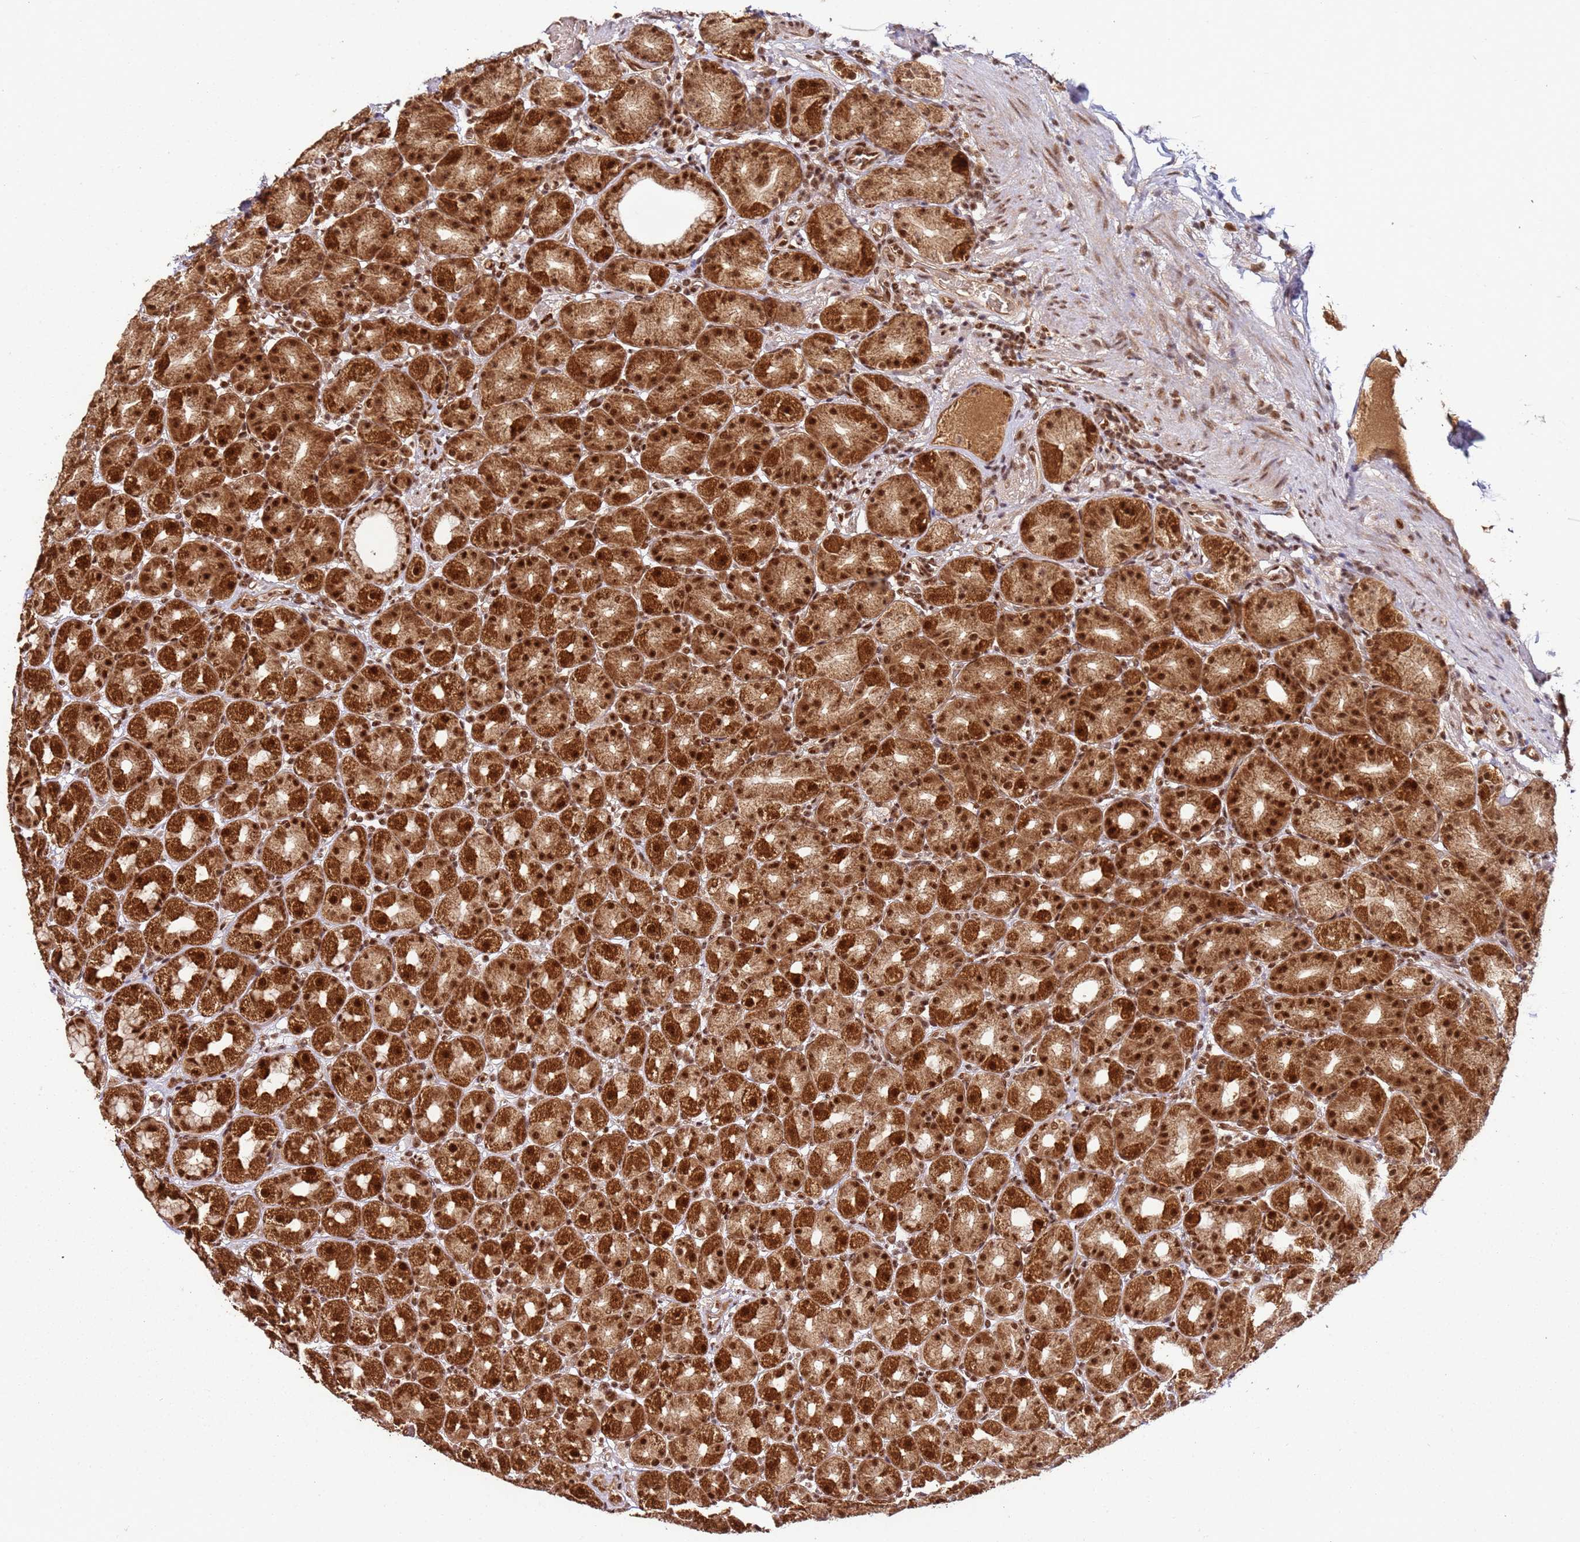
{"staining": {"intensity": "strong", "quantity": ">75%", "location": "cytoplasmic/membranous,nuclear"}, "tissue": "stomach", "cell_type": "Glandular cells", "image_type": "normal", "snomed": [{"axis": "morphology", "description": "Normal tissue, NOS"}, {"axis": "topography", "description": "Stomach, upper"}], "caption": "Protein staining reveals strong cytoplasmic/membranous,nuclear positivity in about >75% of glandular cells in benign stomach.", "gene": "XRN2", "patient": {"sex": "male", "age": 68}}